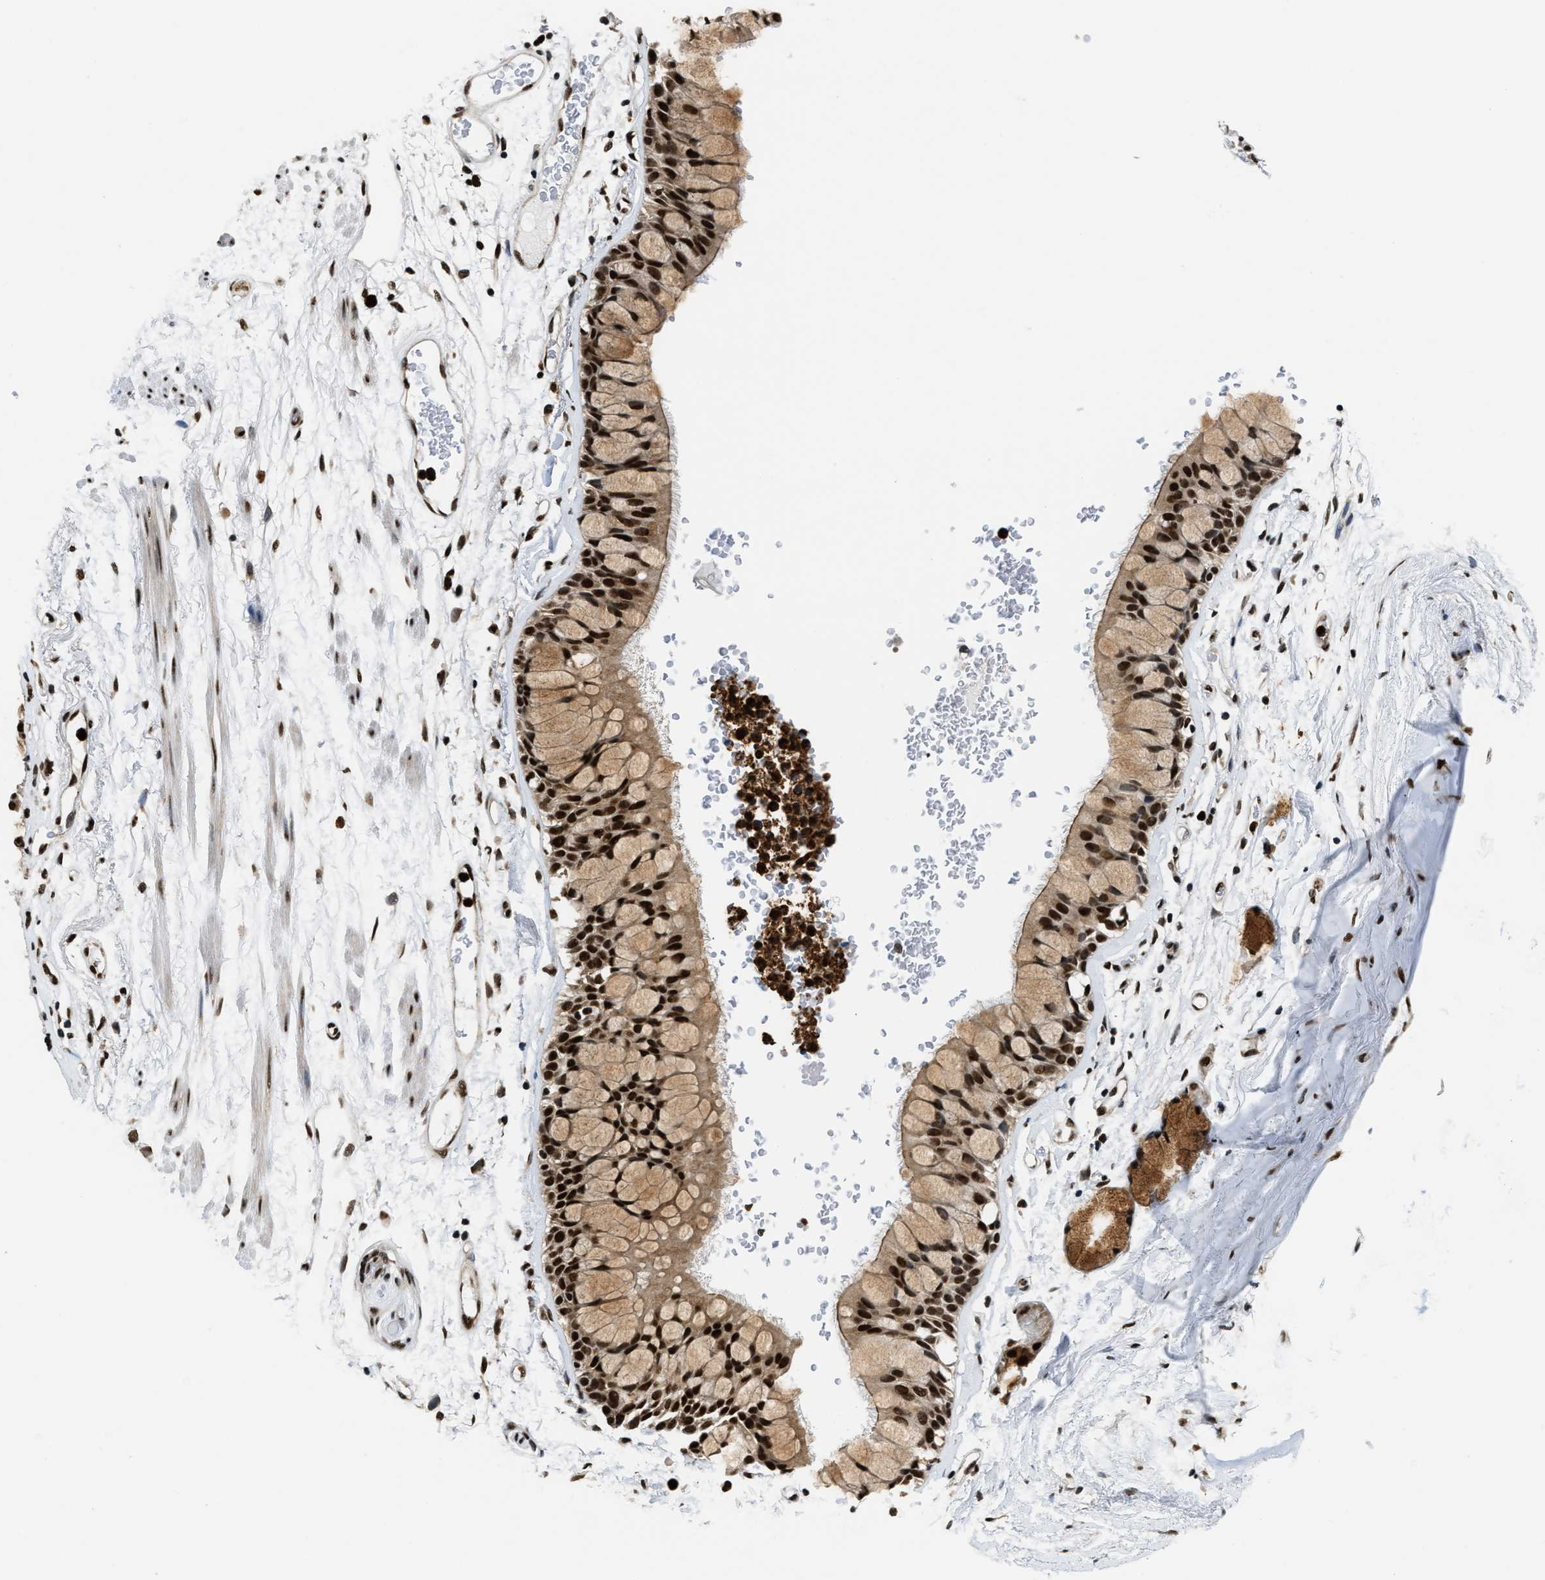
{"staining": {"intensity": "strong", "quantity": ">75%", "location": "cytoplasmic/membranous,nuclear"}, "tissue": "bronchus", "cell_type": "Respiratory epithelial cells", "image_type": "normal", "snomed": [{"axis": "morphology", "description": "Normal tissue, NOS"}, {"axis": "topography", "description": "Bronchus"}], "caption": "IHC (DAB) staining of normal human bronchus exhibits strong cytoplasmic/membranous,nuclear protein expression in about >75% of respiratory epithelial cells. The protein is stained brown, and the nuclei are stained in blue (DAB (3,3'-diaminobenzidine) IHC with brightfield microscopy, high magnification).", "gene": "CCNDBP1", "patient": {"sex": "male", "age": 66}}